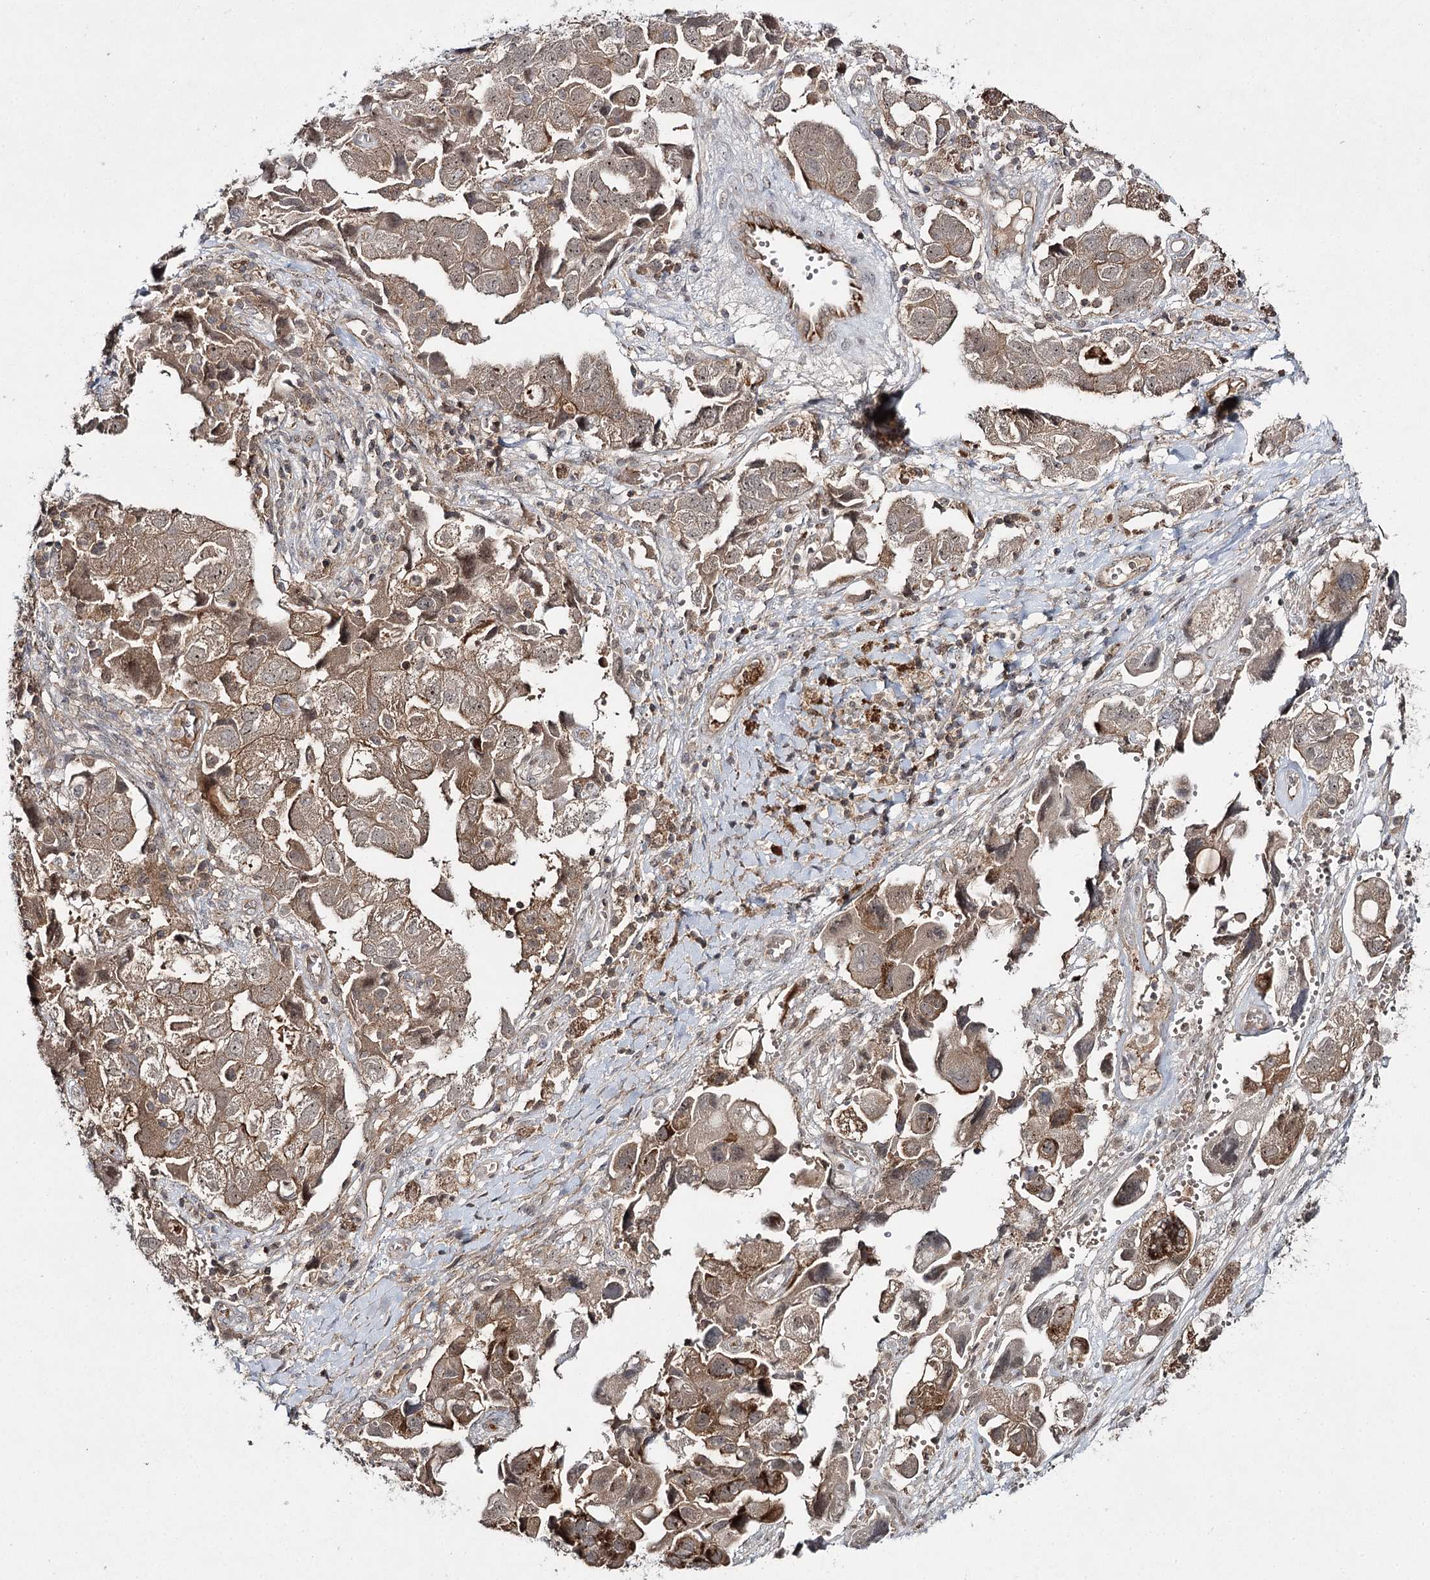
{"staining": {"intensity": "moderate", "quantity": ">75%", "location": "cytoplasmic/membranous"}, "tissue": "ovarian cancer", "cell_type": "Tumor cells", "image_type": "cancer", "snomed": [{"axis": "morphology", "description": "Carcinoma, NOS"}, {"axis": "morphology", "description": "Cystadenocarcinoma, serous, NOS"}, {"axis": "topography", "description": "Ovary"}], "caption": "Ovarian cancer (serous cystadenocarcinoma) tissue displays moderate cytoplasmic/membranous expression in approximately >75% of tumor cells, visualized by immunohistochemistry.", "gene": "WDR44", "patient": {"sex": "female", "age": 69}}